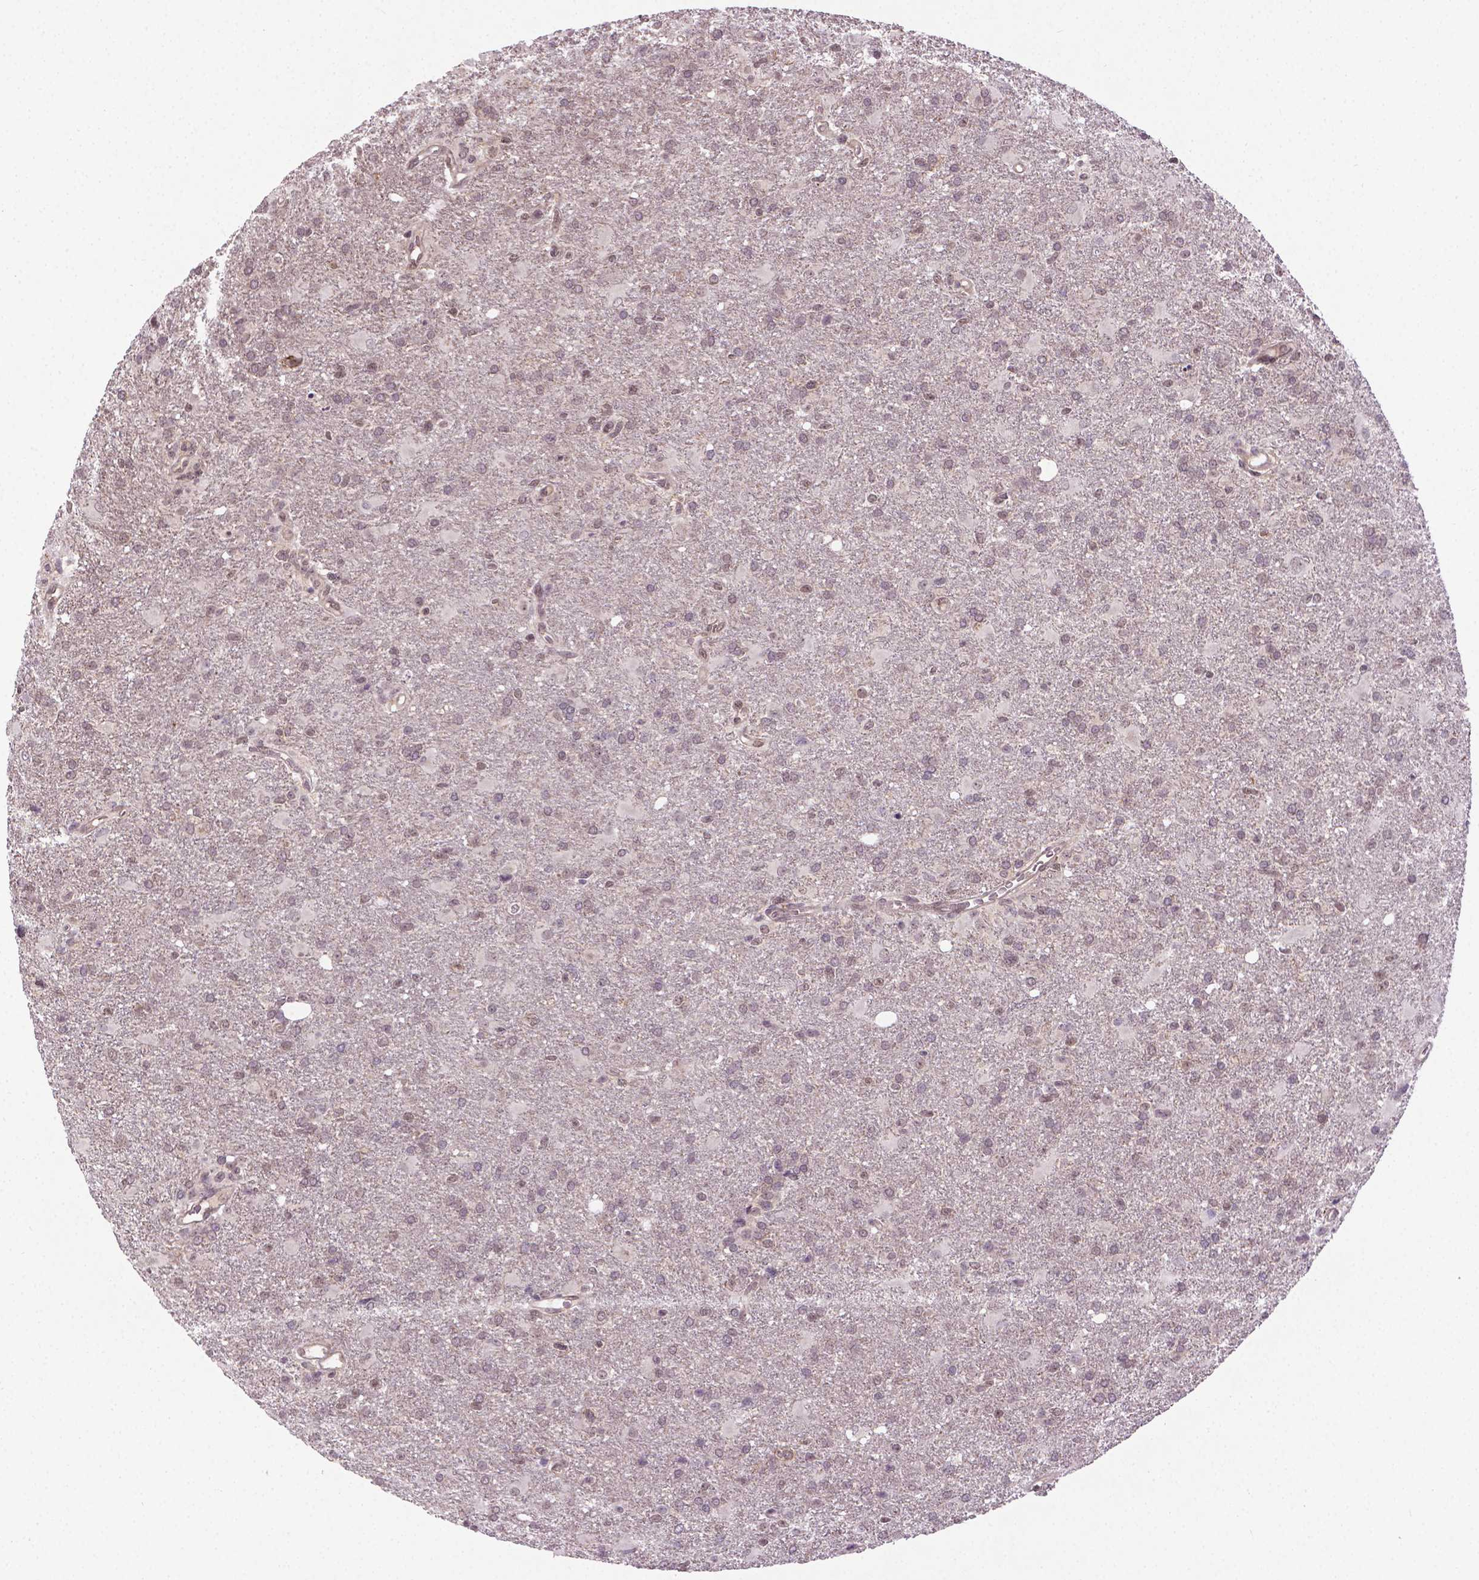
{"staining": {"intensity": "weak", "quantity": "<25%", "location": "nuclear"}, "tissue": "glioma", "cell_type": "Tumor cells", "image_type": "cancer", "snomed": [{"axis": "morphology", "description": "Glioma, malignant, High grade"}, {"axis": "topography", "description": "Brain"}], "caption": "IHC photomicrograph of glioma stained for a protein (brown), which reveals no staining in tumor cells.", "gene": "ANKRD54", "patient": {"sex": "male", "age": 68}}